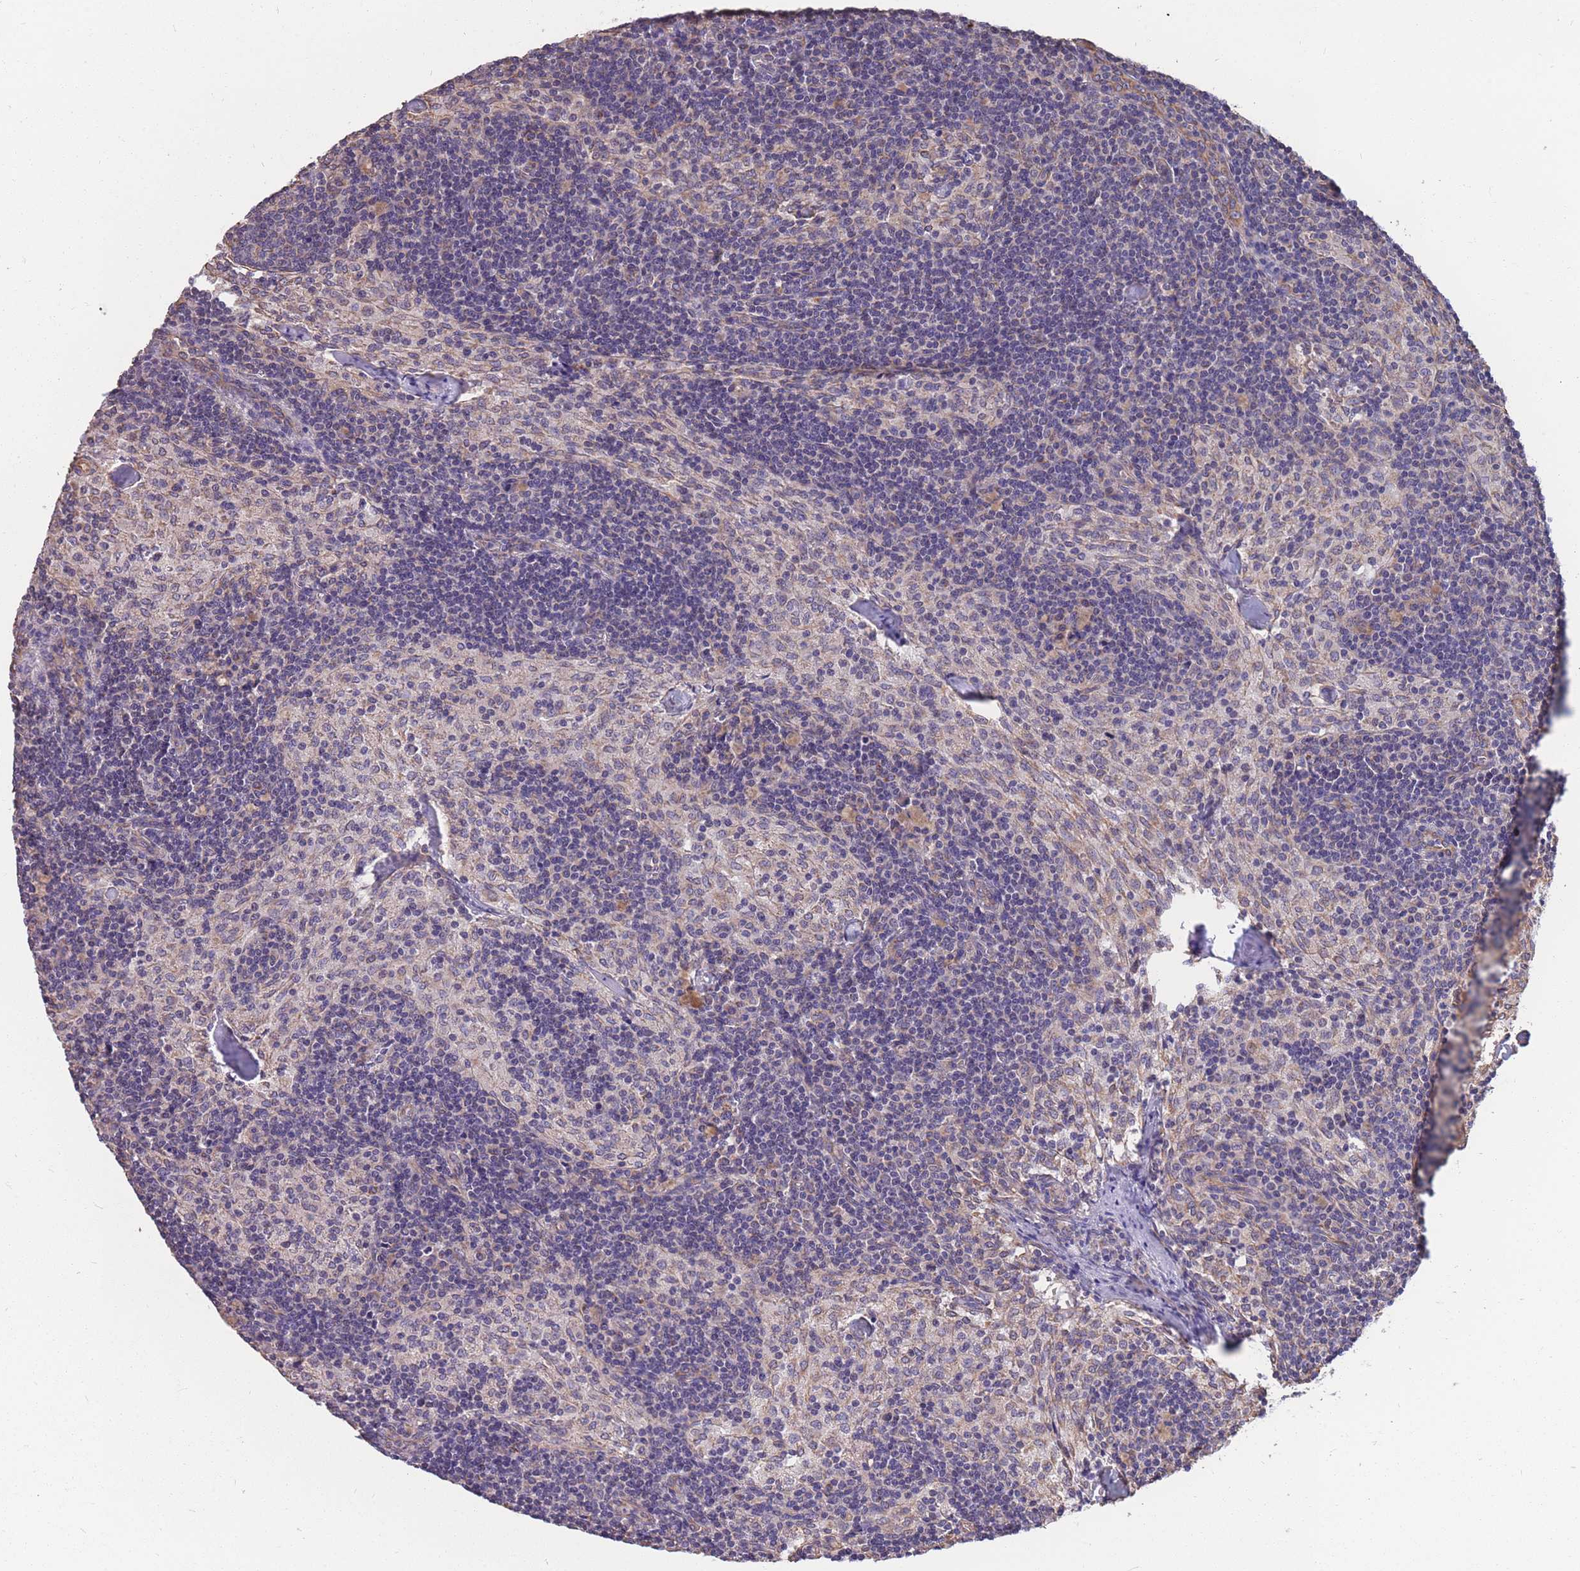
{"staining": {"intensity": "negative", "quantity": "none", "location": "none"}, "tissue": "lymph node", "cell_type": "Non-germinal center cells", "image_type": "normal", "snomed": [{"axis": "morphology", "description": "Normal tissue, NOS"}, {"axis": "topography", "description": "Lymph node"}], "caption": "This histopathology image is of unremarkable lymph node stained with immunohistochemistry (IHC) to label a protein in brown with the nuclei are counter-stained blue. There is no expression in non-germinal center cells.", "gene": "MRPS9", "patient": {"sex": "female", "age": 42}}